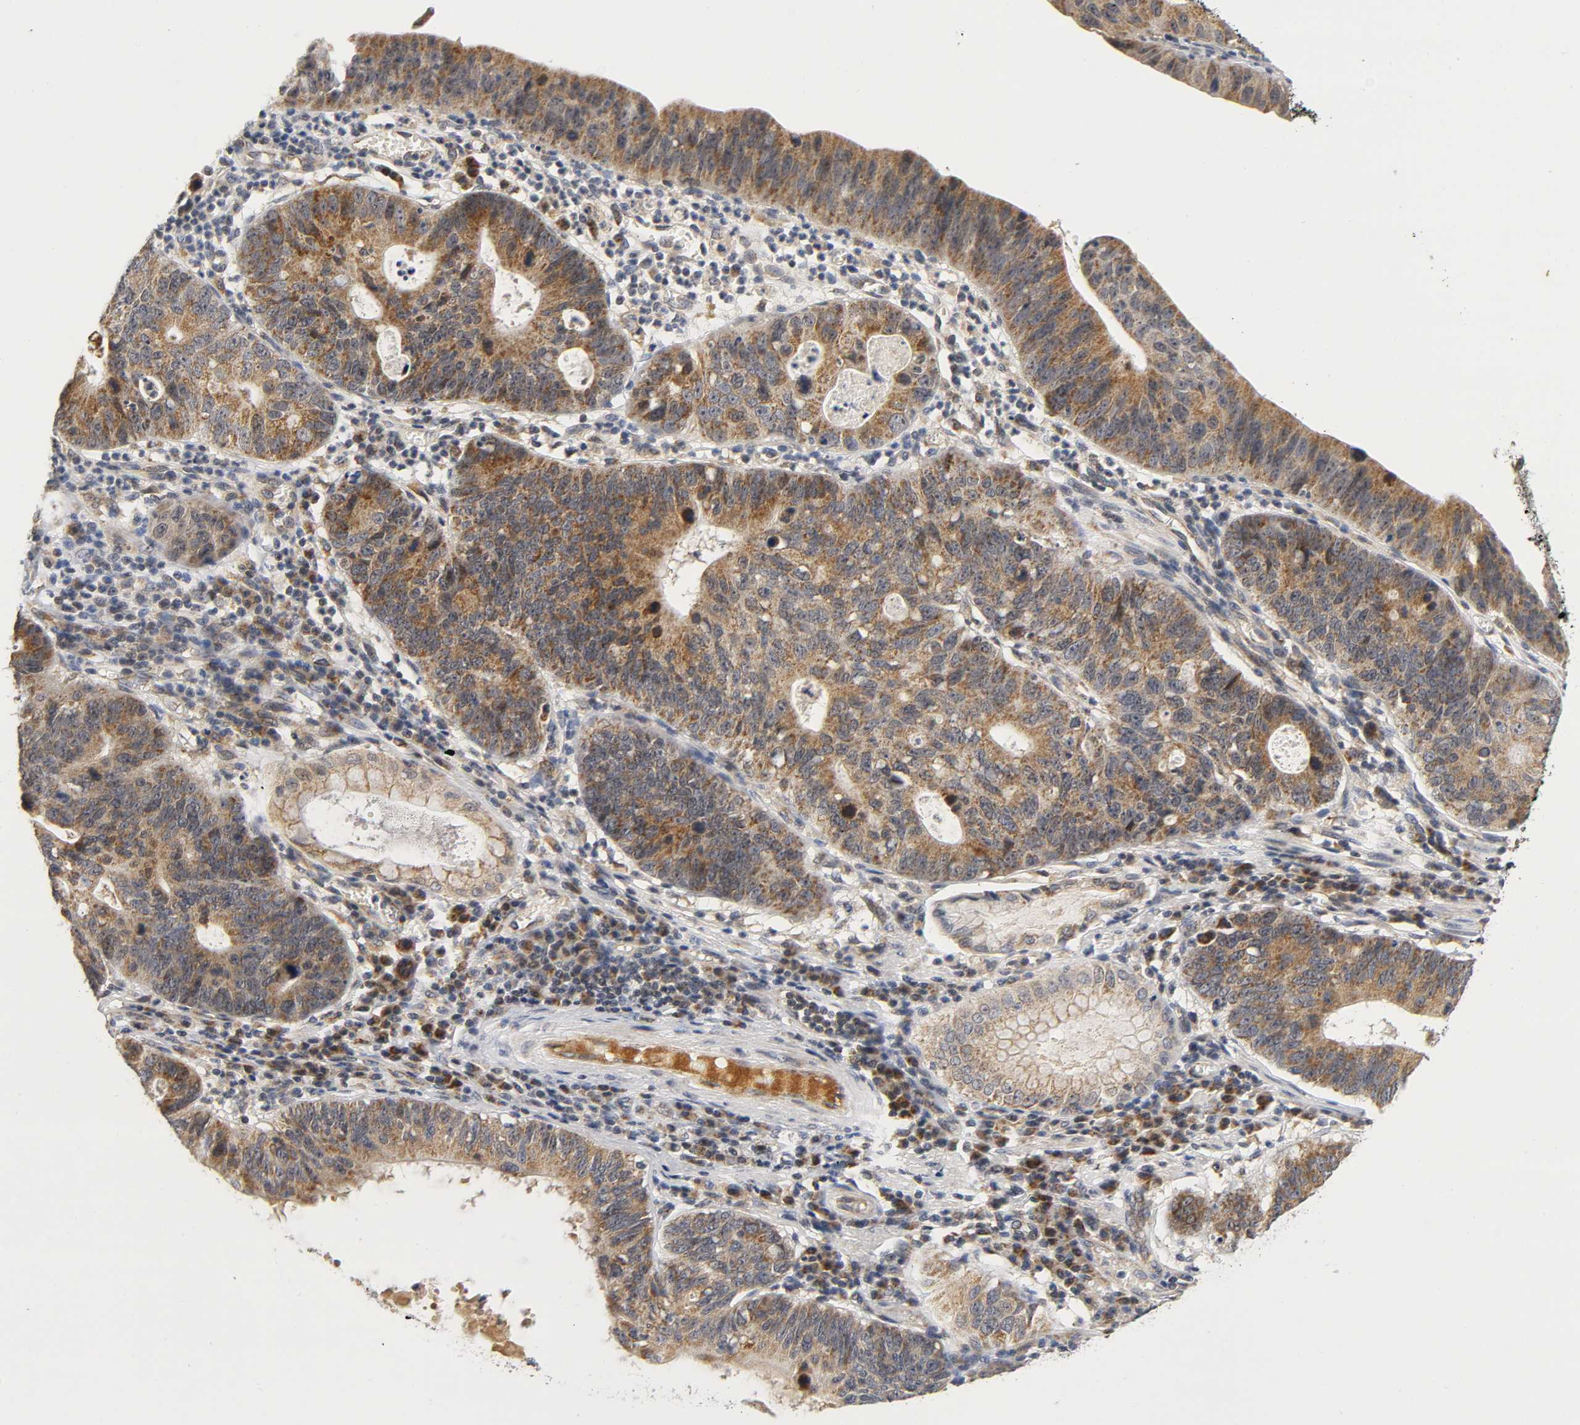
{"staining": {"intensity": "moderate", "quantity": ">75%", "location": "cytoplasmic/membranous"}, "tissue": "stomach cancer", "cell_type": "Tumor cells", "image_type": "cancer", "snomed": [{"axis": "morphology", "description": "Adenocarcinoma, NOS"}, {"axis": "topography", "description": "Stomach"}], "caption": "Tumor cells show medium levels of moderate cytoplasmic/membranous staining in about >75% of cells in human adenocarcinoma (stomach).", "gene": "NRP1", "patient": {"sex": "male", "age": 59}}